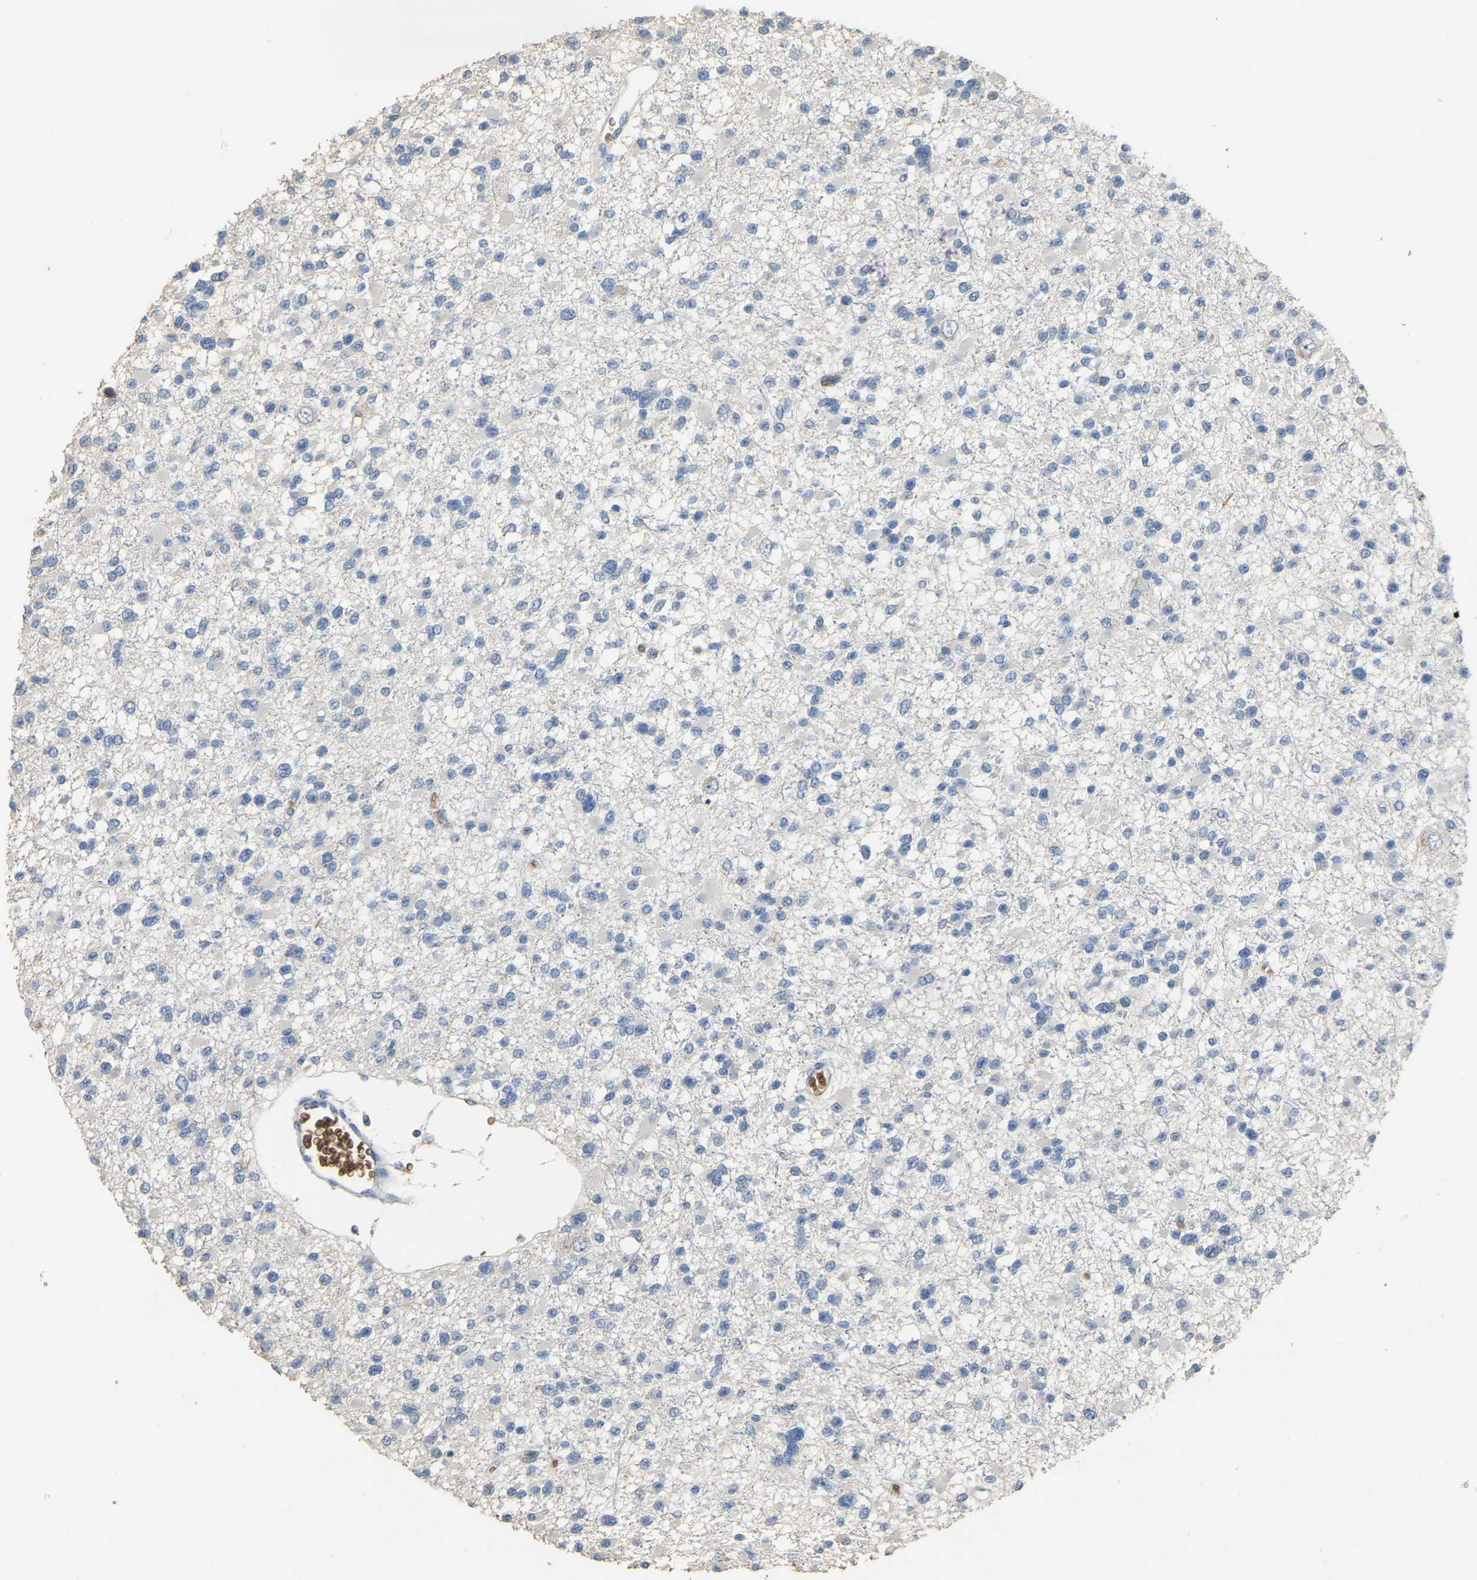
{"staining": {"intensity": "negative", "quantity": "none", "location": "none"}, "tissue": "glioma", "cell_type": "Tumor cells", "image_type": "cancer", "snomed": [{"axis": "morphology", "description": "Glioma, malignant, Low grade"}, {"axis": "topography", "description": "Brain"}], "caption": "DAB immunohistochemical staining of human low-grade glioma (malignant) demonstrates no significant staining in tumor cells. Brightfield microscopy of IHC stained with DAB (3,3'-diaminobenzidine) (brown) and hematoxylin (blue), captured at high magnification.", "gene": "CFAP298", "patient": {"sex": "female", "age": 22}}